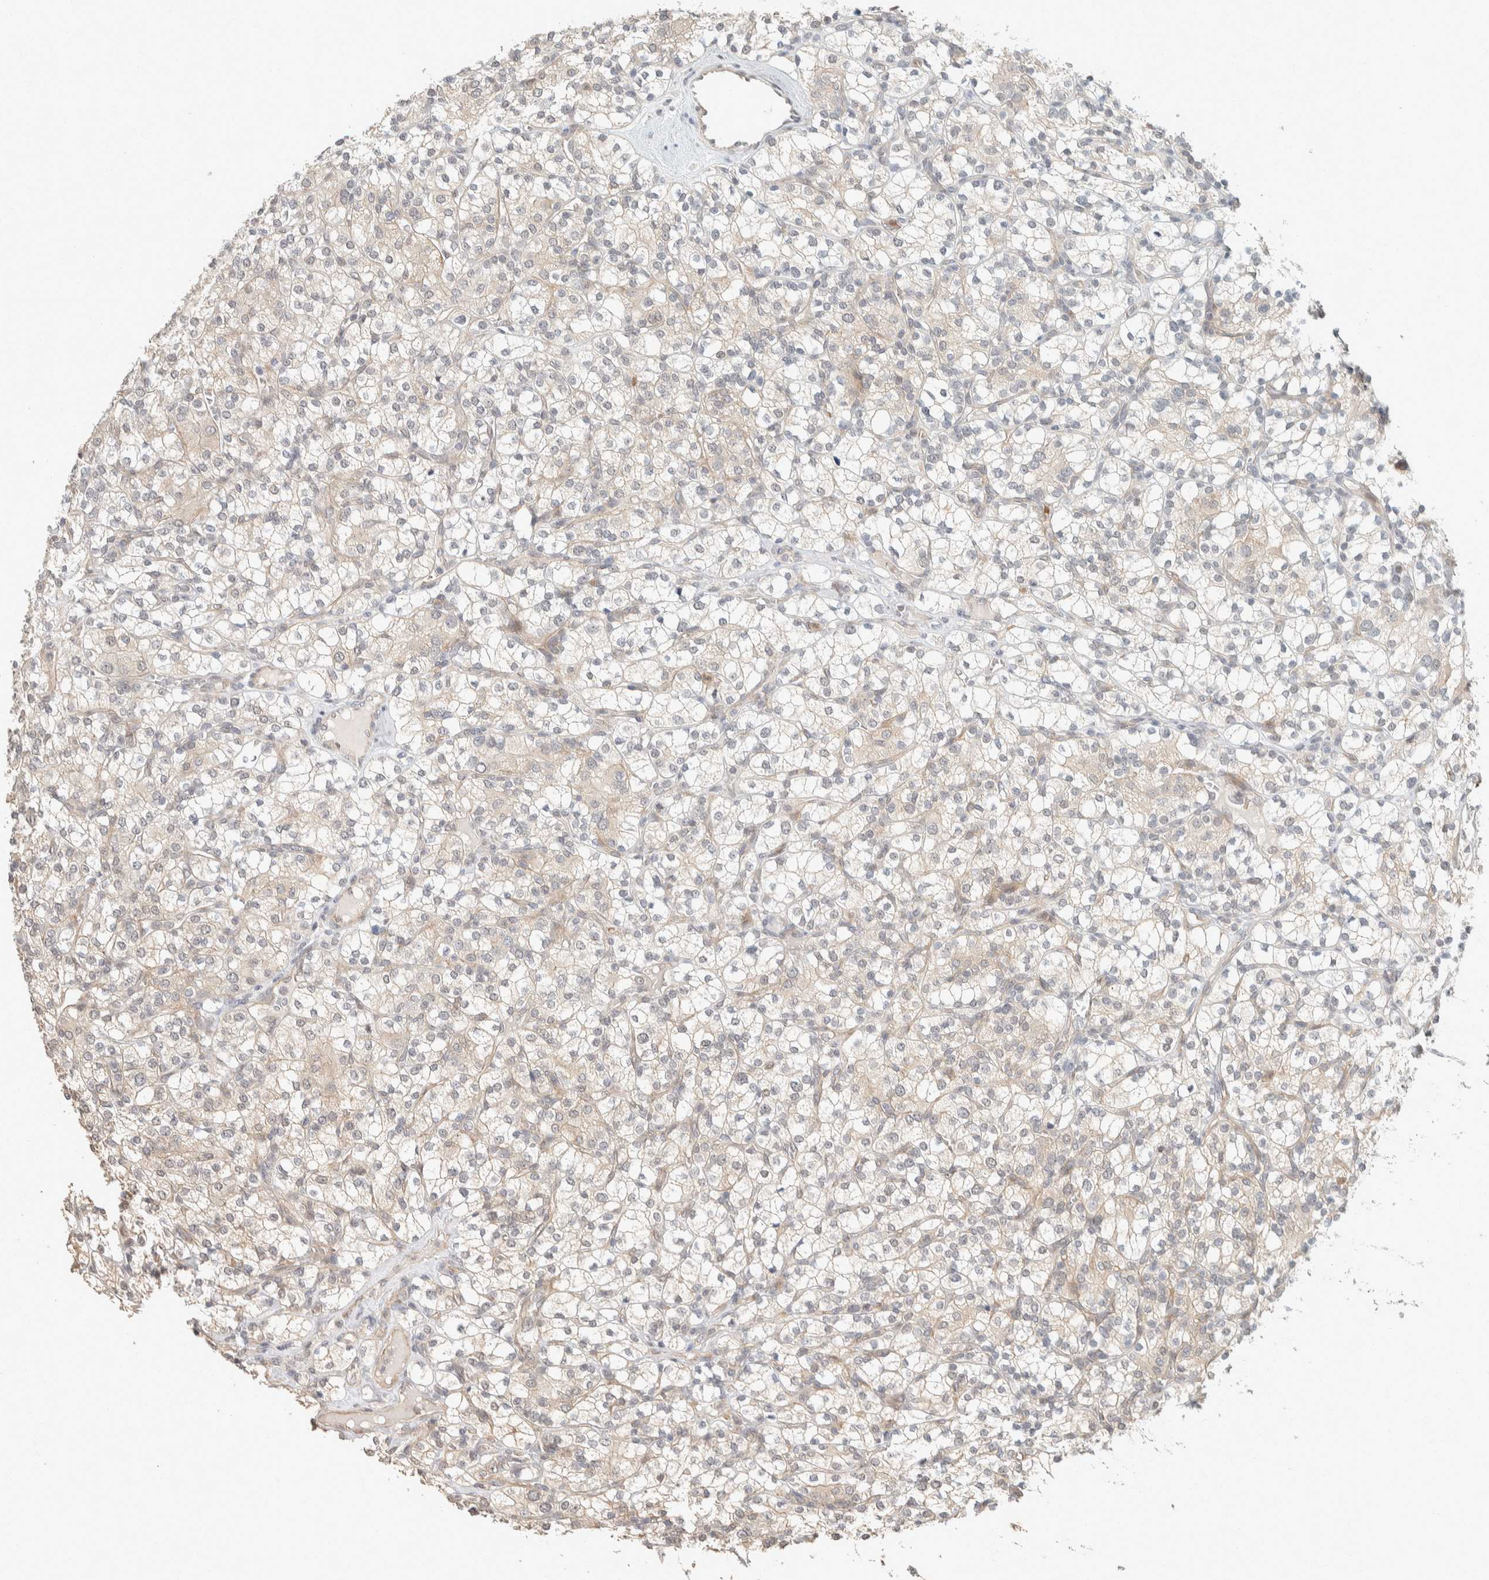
{"staining": {"intensity": "weak", "quantity": "<25%", "location": "cytoplasmic/membranous"}, "tissue": "renal cancer", "cell_type": "Tumor cells", "image_type": "cancer", "snomed": [{"axis": "morphology", "description": "Adenocarcinoma, NOS"}, {"axis": "topography", "description": "Kidney"}], "caption": "This is a histopathology image of immunohistochemistry staining of renal cancer (adenocarcinoma), which shows no staining in tumor cells.", "gene": "ZBTB2", "patient": {"sex": "male", "age": 77}}